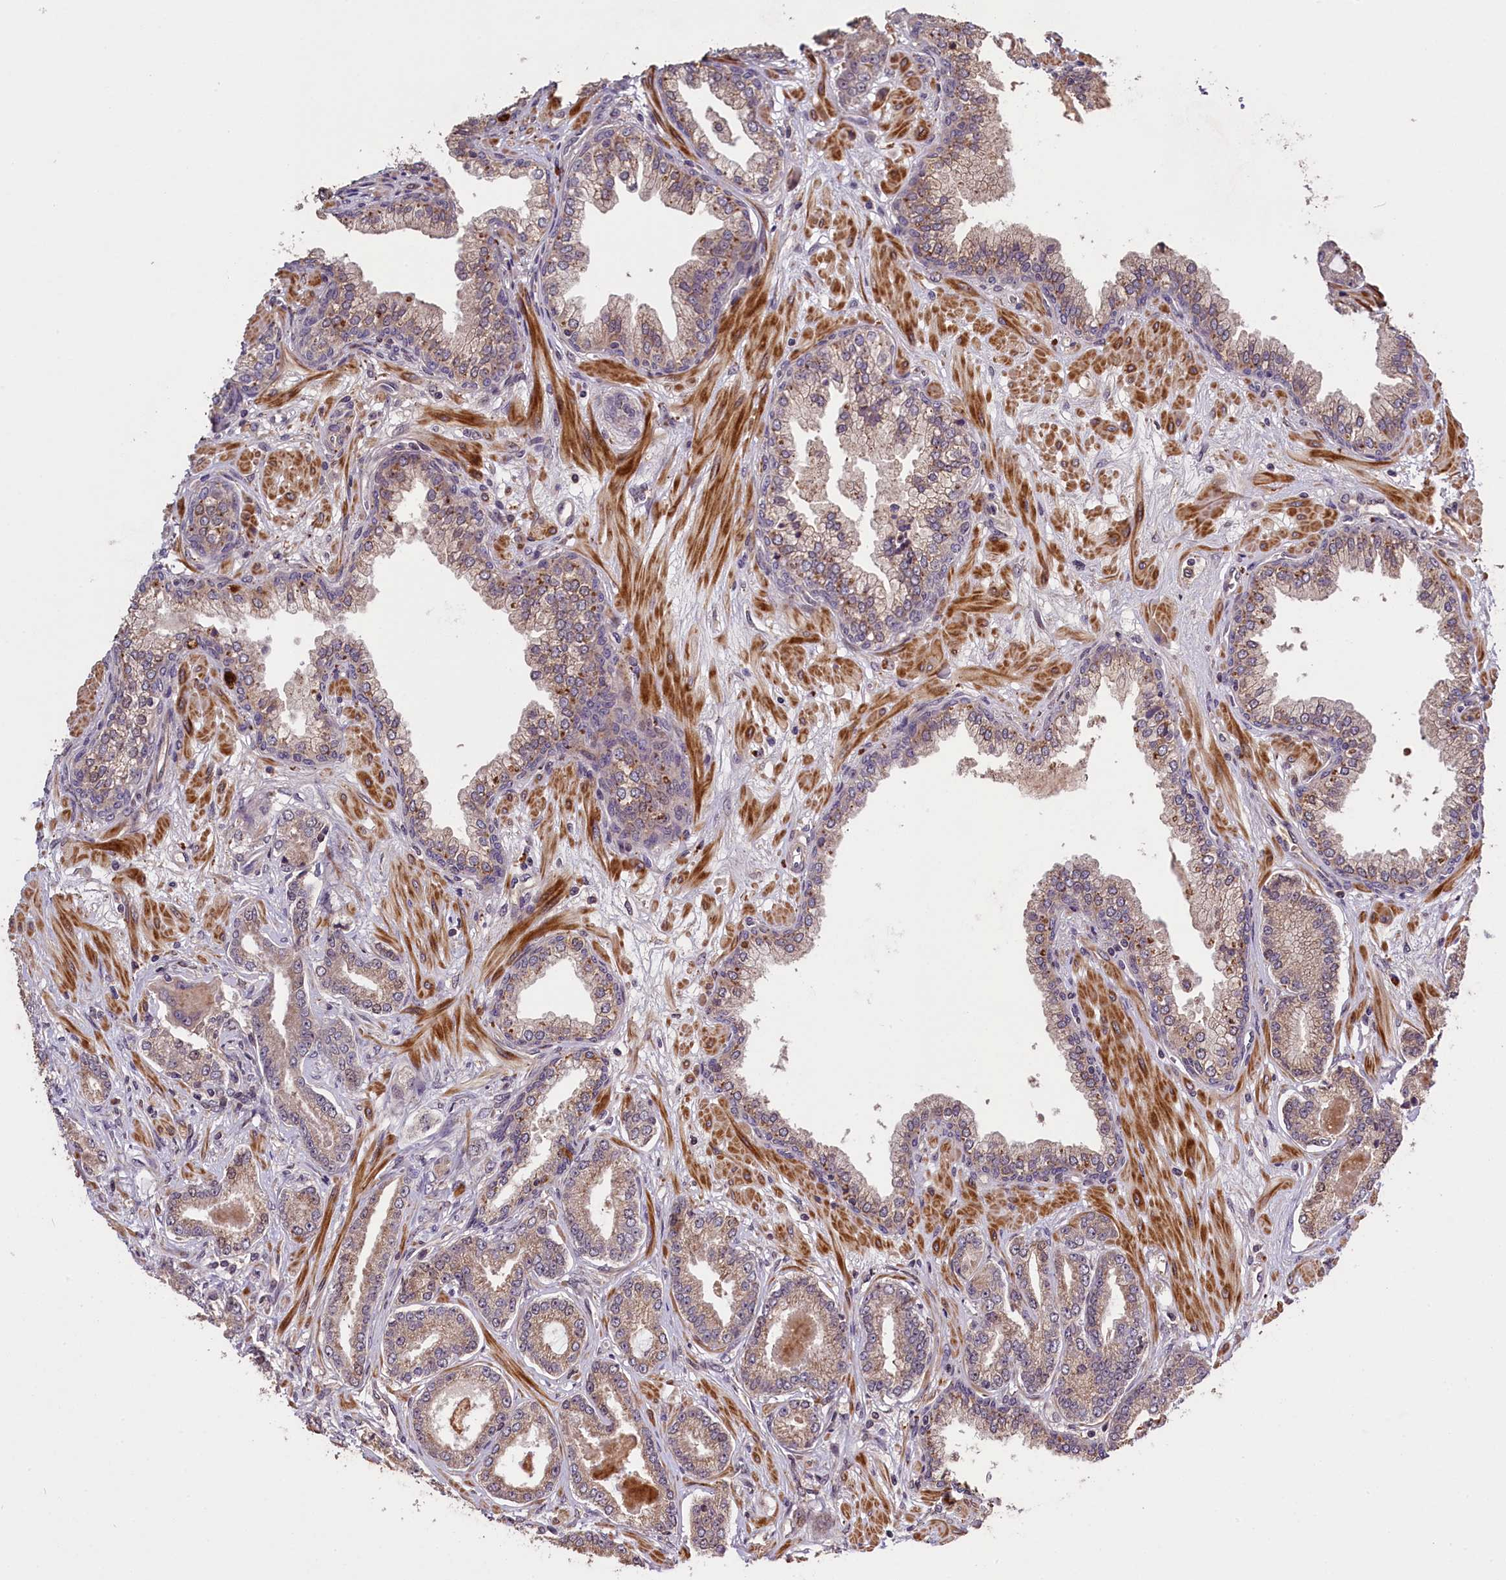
{"staining": {"intensity": "weak", "quantity": ">75%", "location": "cytoplasmic/membranous"}, "tissue": "prostate cancer", "cell_type": "Tumor cells", "image_type": "cancer", "snomed": [{"axis": "morphology", "description": "Adenocarcinoma, Low grade"}, {"axis": "topography", "description": "Prostate"}], "caption": "This is a photomicrograph of immunohistochemistry staining of prostate adenocarcinoma (low-grade), which shows weak expression in the cytoplasmic/membranous of tumor cells.", "gene": "DNAJB9", "patient": {"sex": "male", "age": 64}}